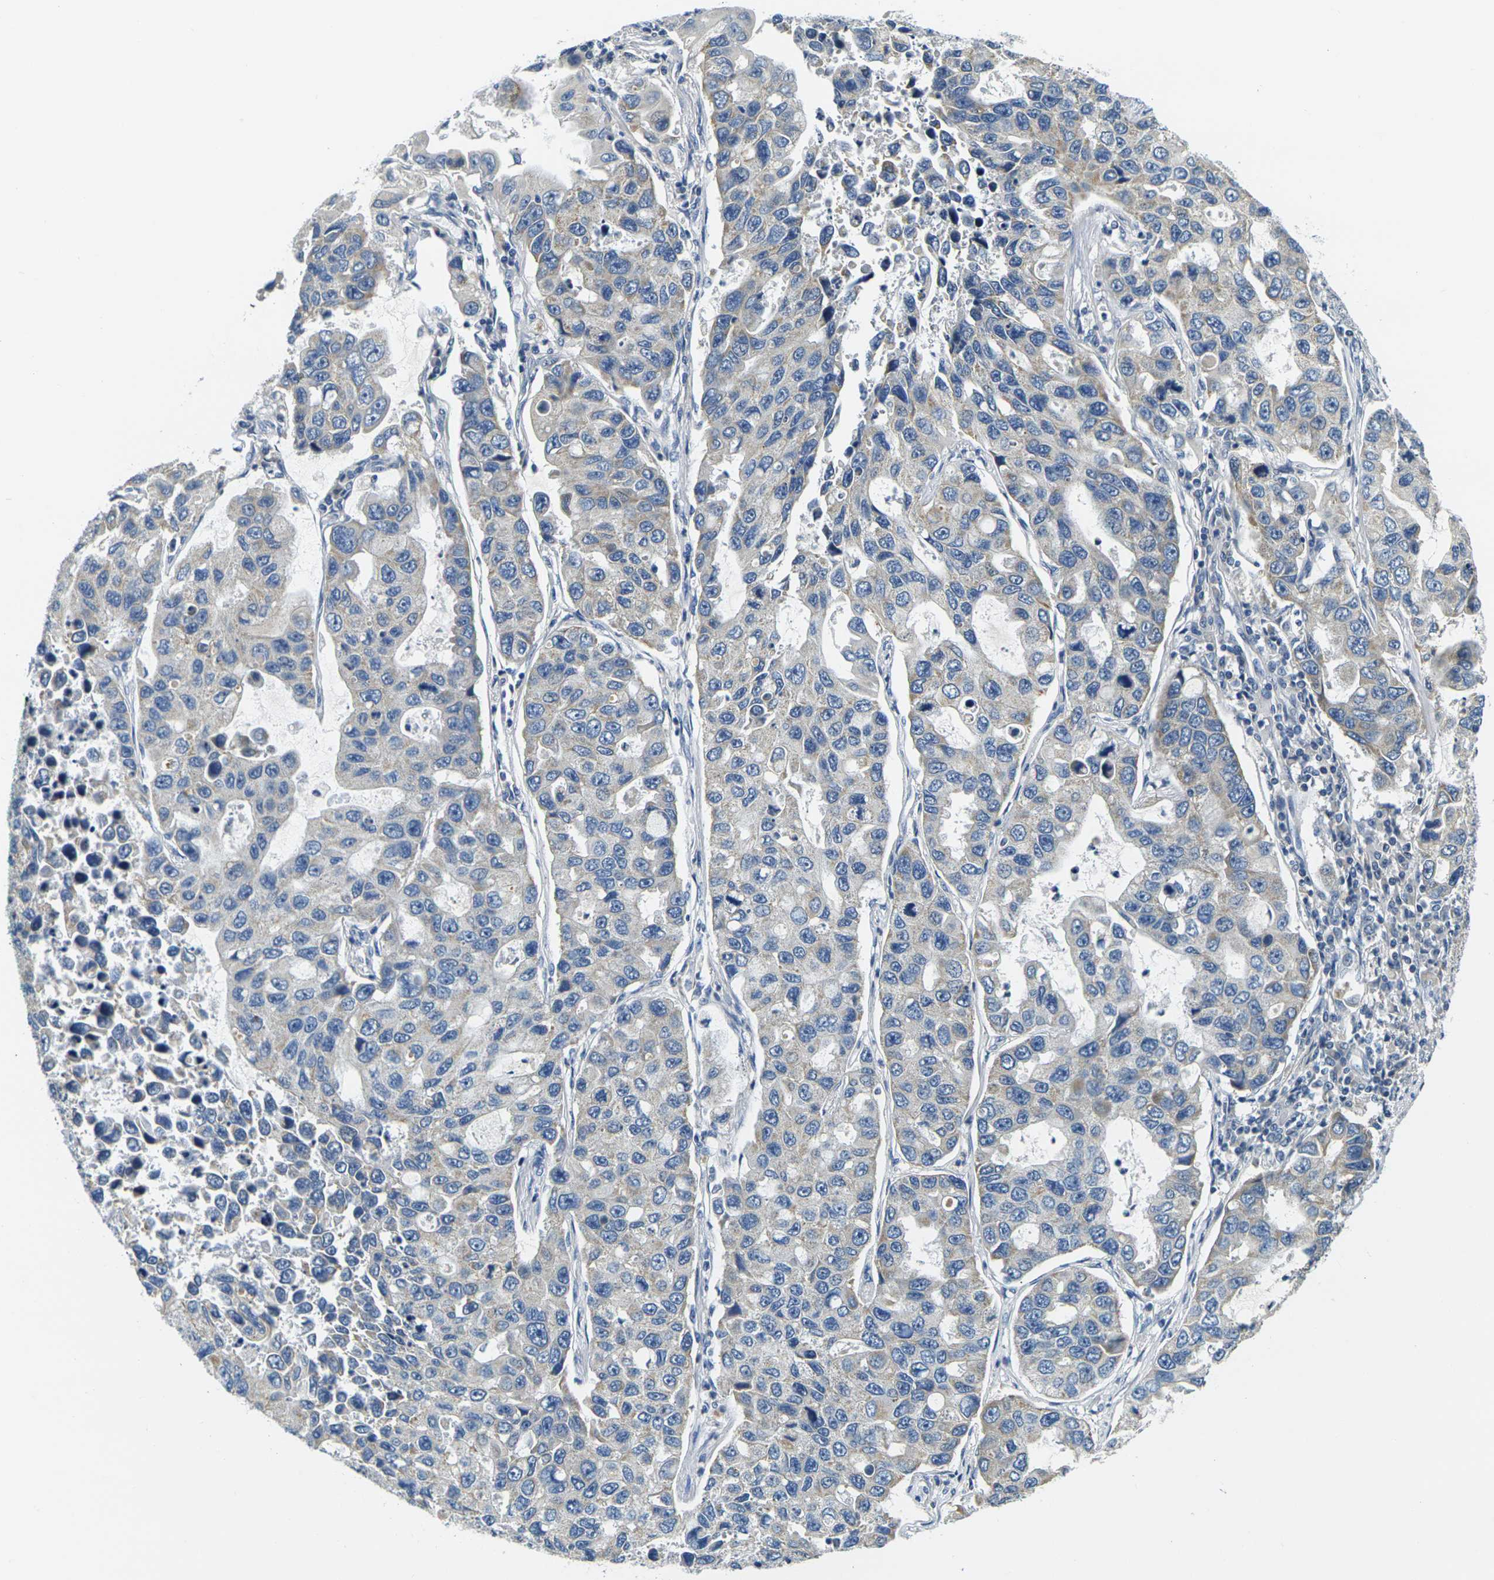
{"staining": {"intensity": "weak", "quantity": "<25%", "location": "cytoplasmic/membranous"}, "tissue": "lung cancer", "cell_type": "Tumor cells", "image_type": "cancer", "snomed": [{"axis": "morphology", "description": "Adenocarcinoma, NOS"}, {"axis": "topography", "description": "Lung"}], "caption": "Immunohistochemistry (IHC) photomicrograph of neoplastic tissue: lung adenocarcinoma stained with DAB (3,3'-diaminobenzidine) displays no significant protein staining in tumor cells.", "gene": "SHISAL2B", "patient": {"sex": "male", "age": 64}}